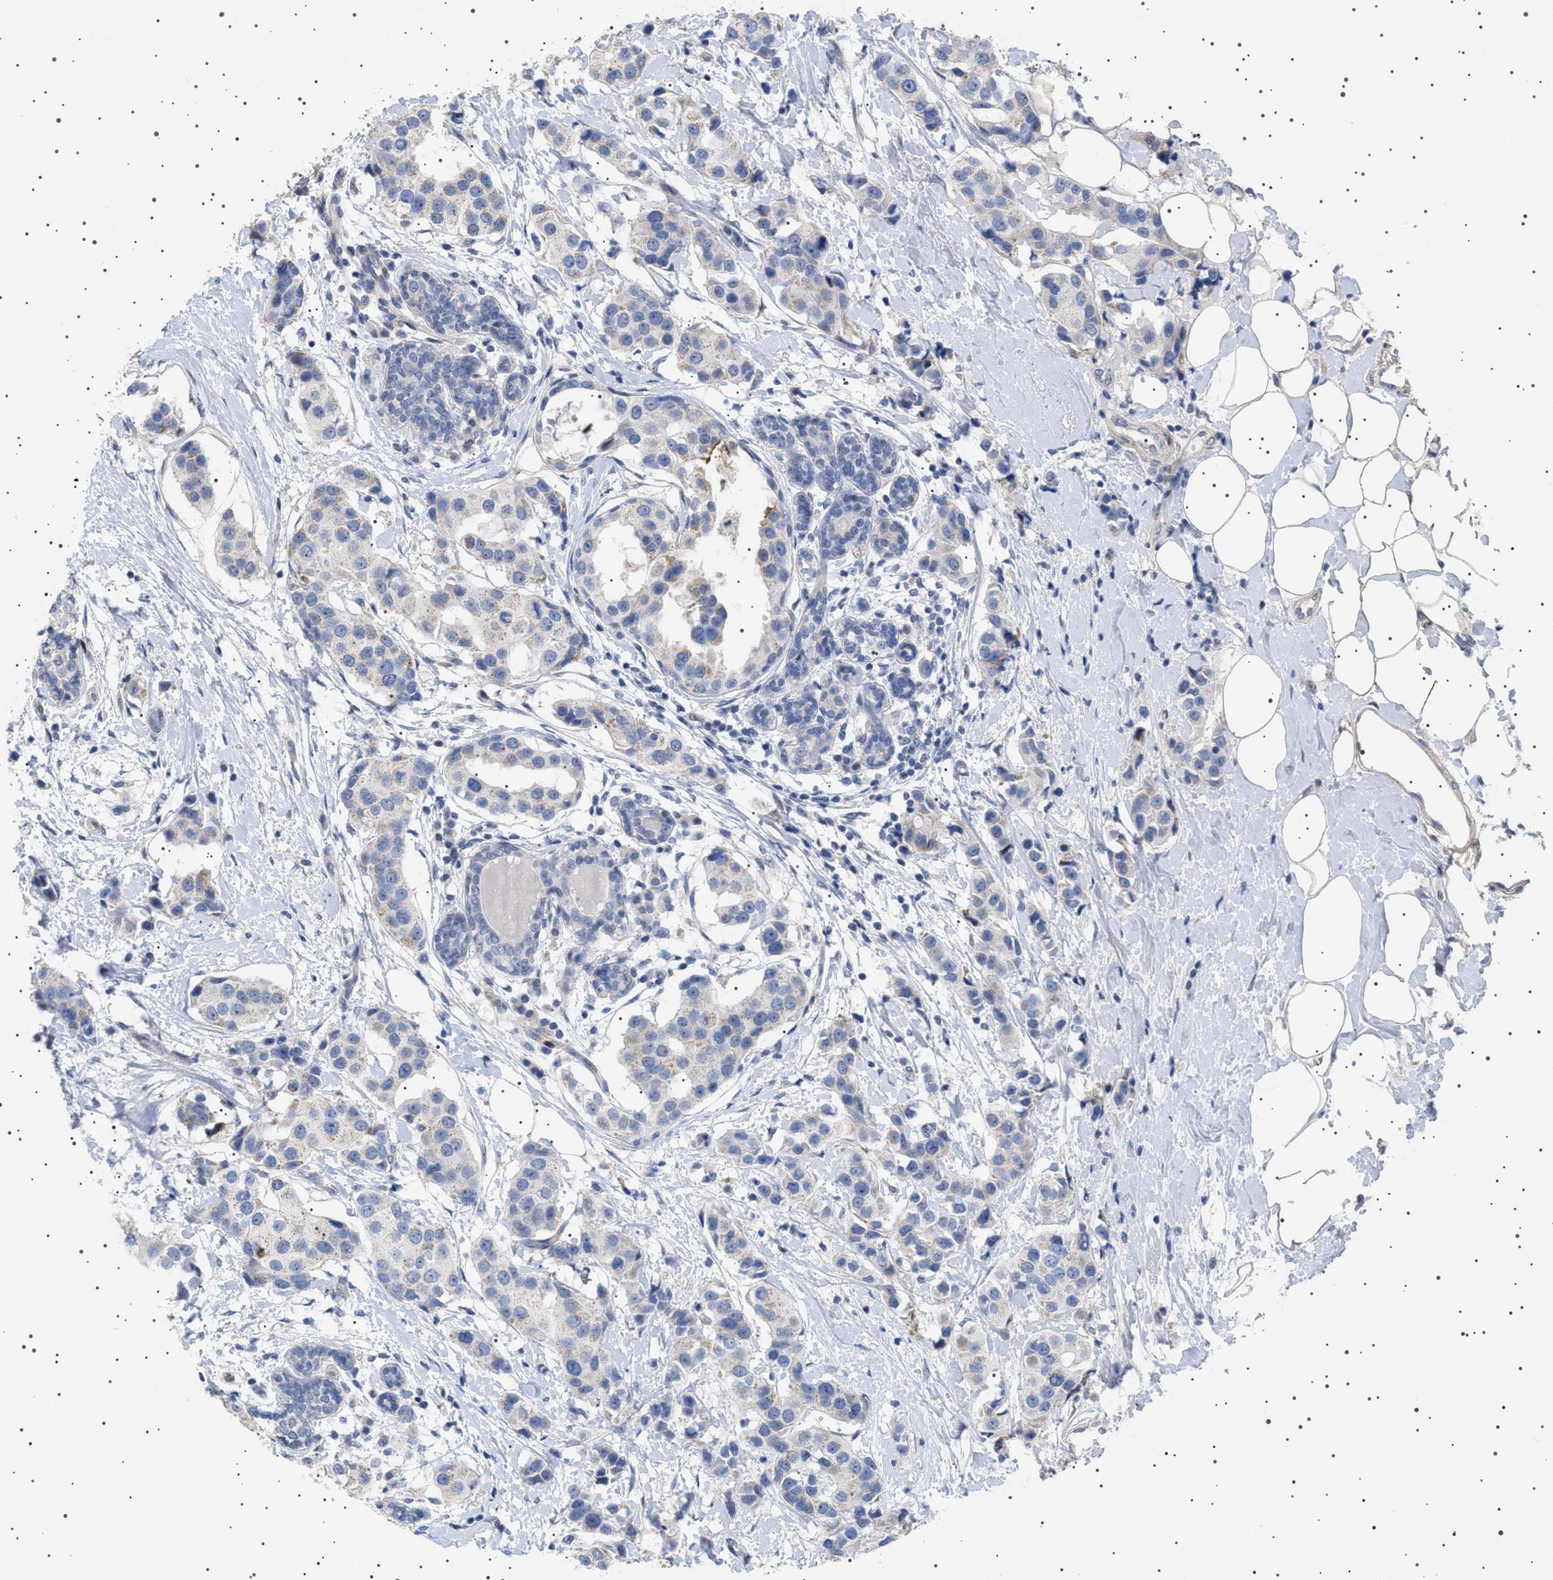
{"staining": {"intensity": "weak", "quantity": "<25%", "location": "cytoplasmic/membranous"}, "tissue": "breast cancer", "cell_type": "Tumor cells", "image_type": "cancer", "snomed": [{"axis": "morphology", "description": "Normal tissue, NOS"}, {"axis": "morphology", "description": "Duct carcinoma"}, {"axis": "topography", "description": "Breast"}], "caption": "Tumor cells show no significant protein positivity in breast cancer. (DAB immunohistochemistry with hematoxylin counter stain).", "gene": "HTR1A", "patient": {"sex": "female", "age": 39}}